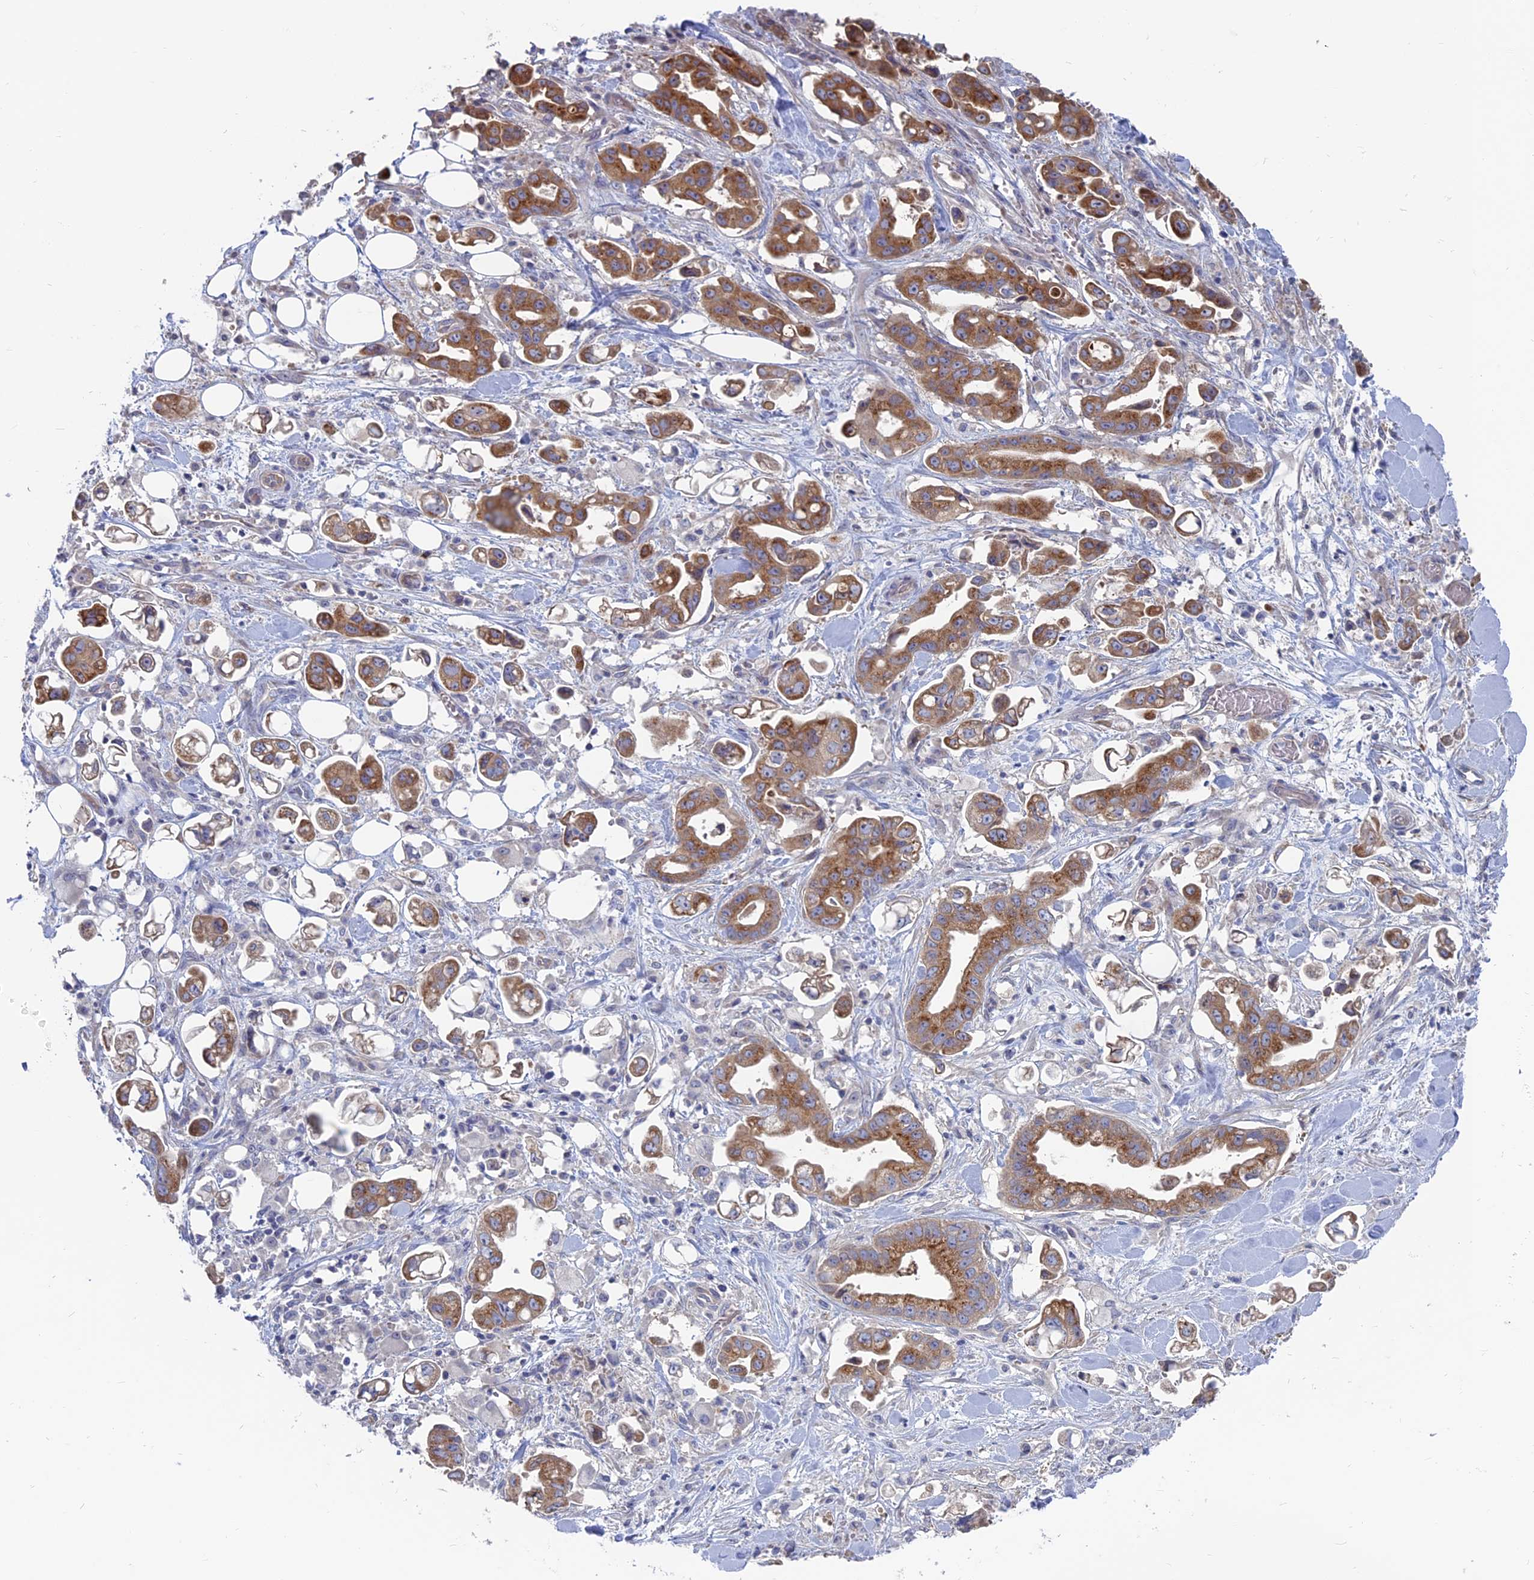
{"staining": {"intensity": "moderate", "quantity": ">75%", "location": "cytoplasmic/membranous"}, "tissue": "stomach cancer", "cell_type": "Tumor cells", "image_type": "cancer", "snomed": [{"axis": "morphology", "description": "Adenocarcinoma, NOS"}, {"axis": "topography", "description": "Stomach"}], "caption": "Adenocarcinoma (stomach) stained with a protein marker demonstrates moderate staining in tumor cells.", "gene": "TBC1D30", "patient": {"sex": "male", "age": 62}}